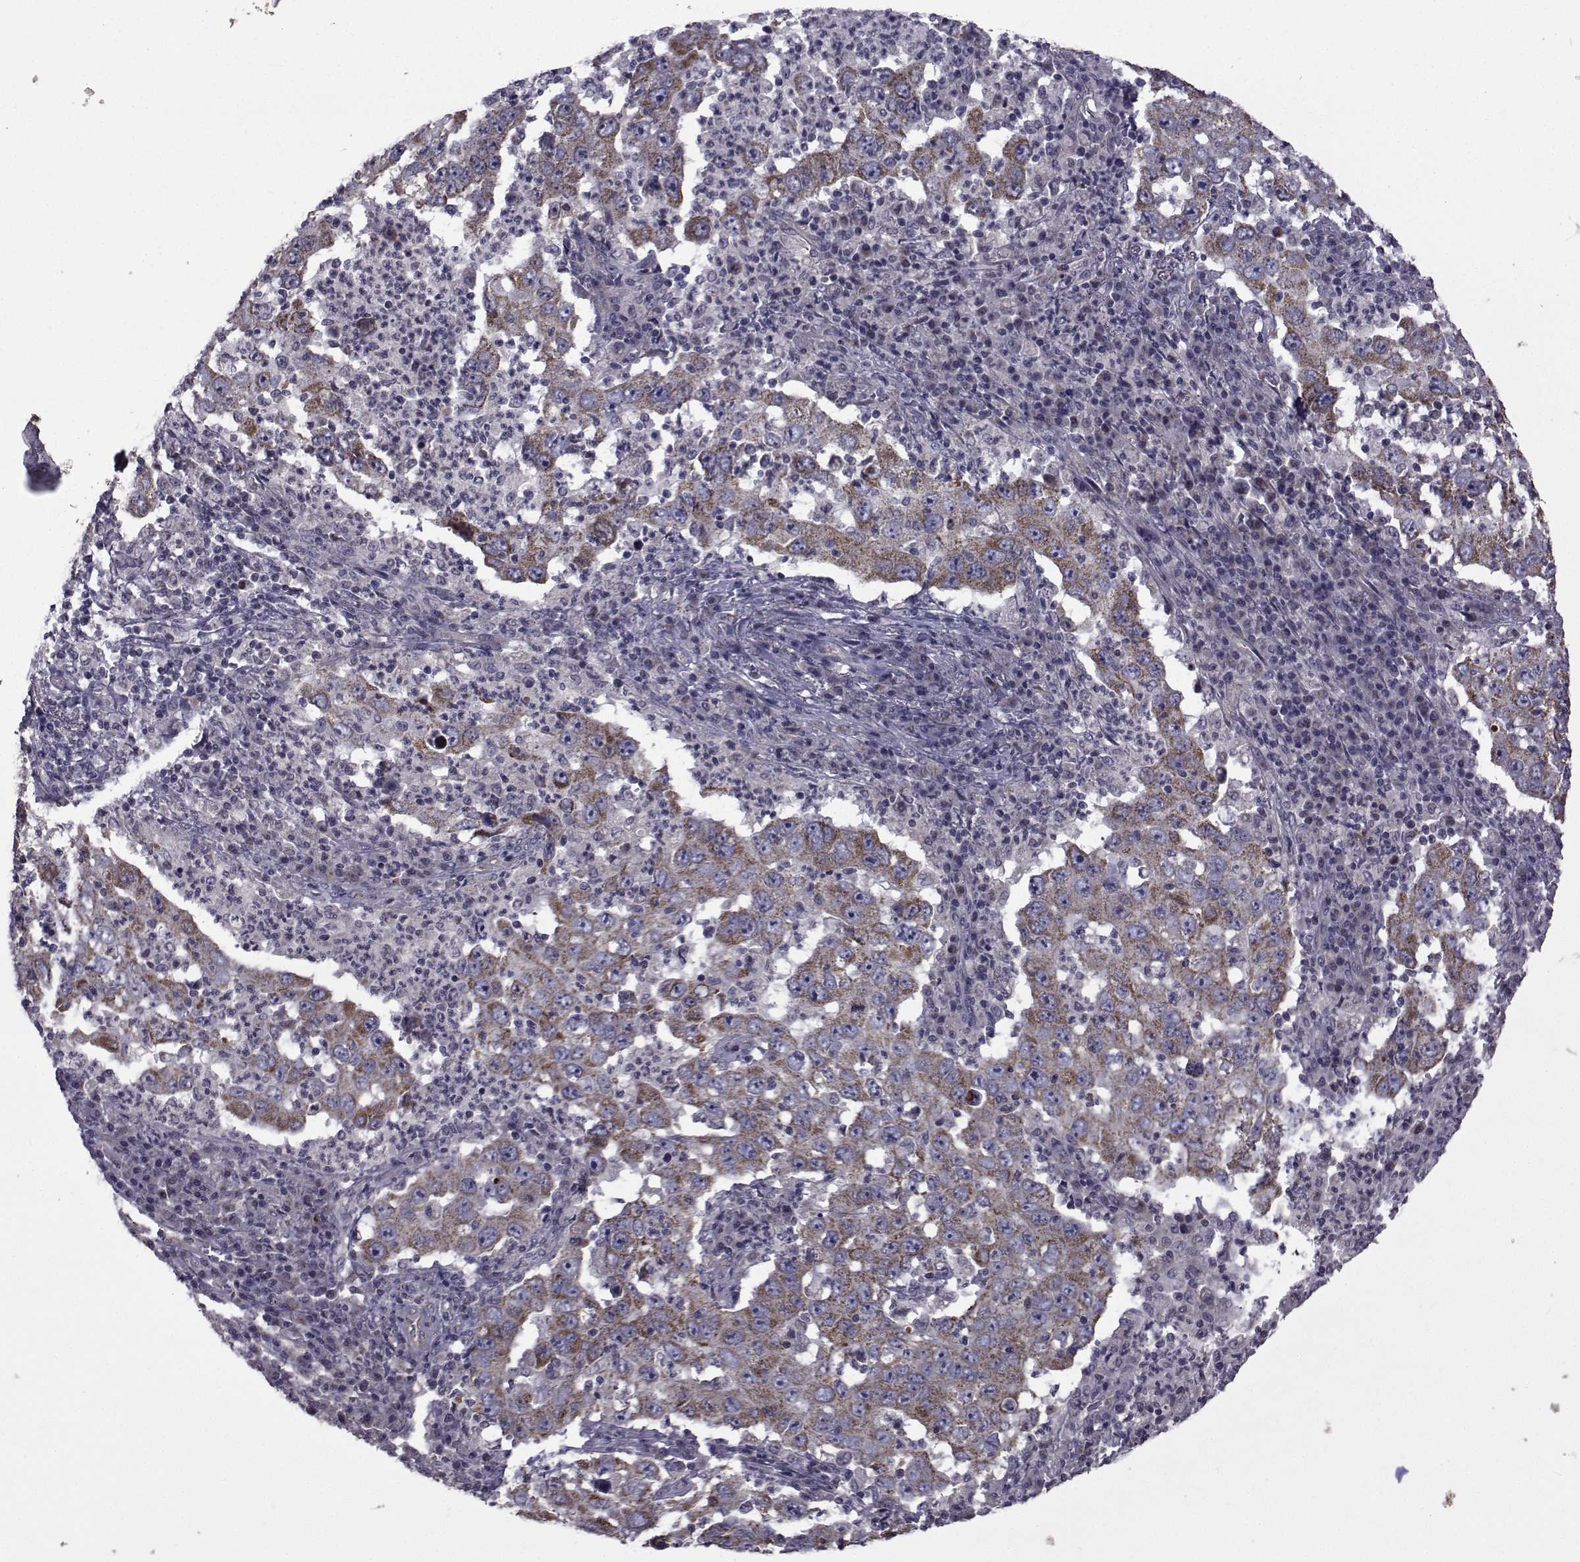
{"staining": {"intensity": "moderate", "quantity": "<25%", "location": "cytoplasmic/membranous"}, "tissue": "lung cancer", "cell_type": "Tumor cells", "image_type": "cancer", "snomed": [{"axis": "morphology", "description": "Adenocarcinoma, NOS"}, {"axis": "topography", "description": "Lung"}], "caption": "Immunohistochemical staining of human lung cancer reveals moderate cytoplasmic/membranous protein positivity in about <25% of tumor cells. (DAB (3,3'-diaminobenzidine) IHC with brightfield microscopy, high magnification).", "gene": "CFAP74", "patient": {"sex": "male", "age": 73}}